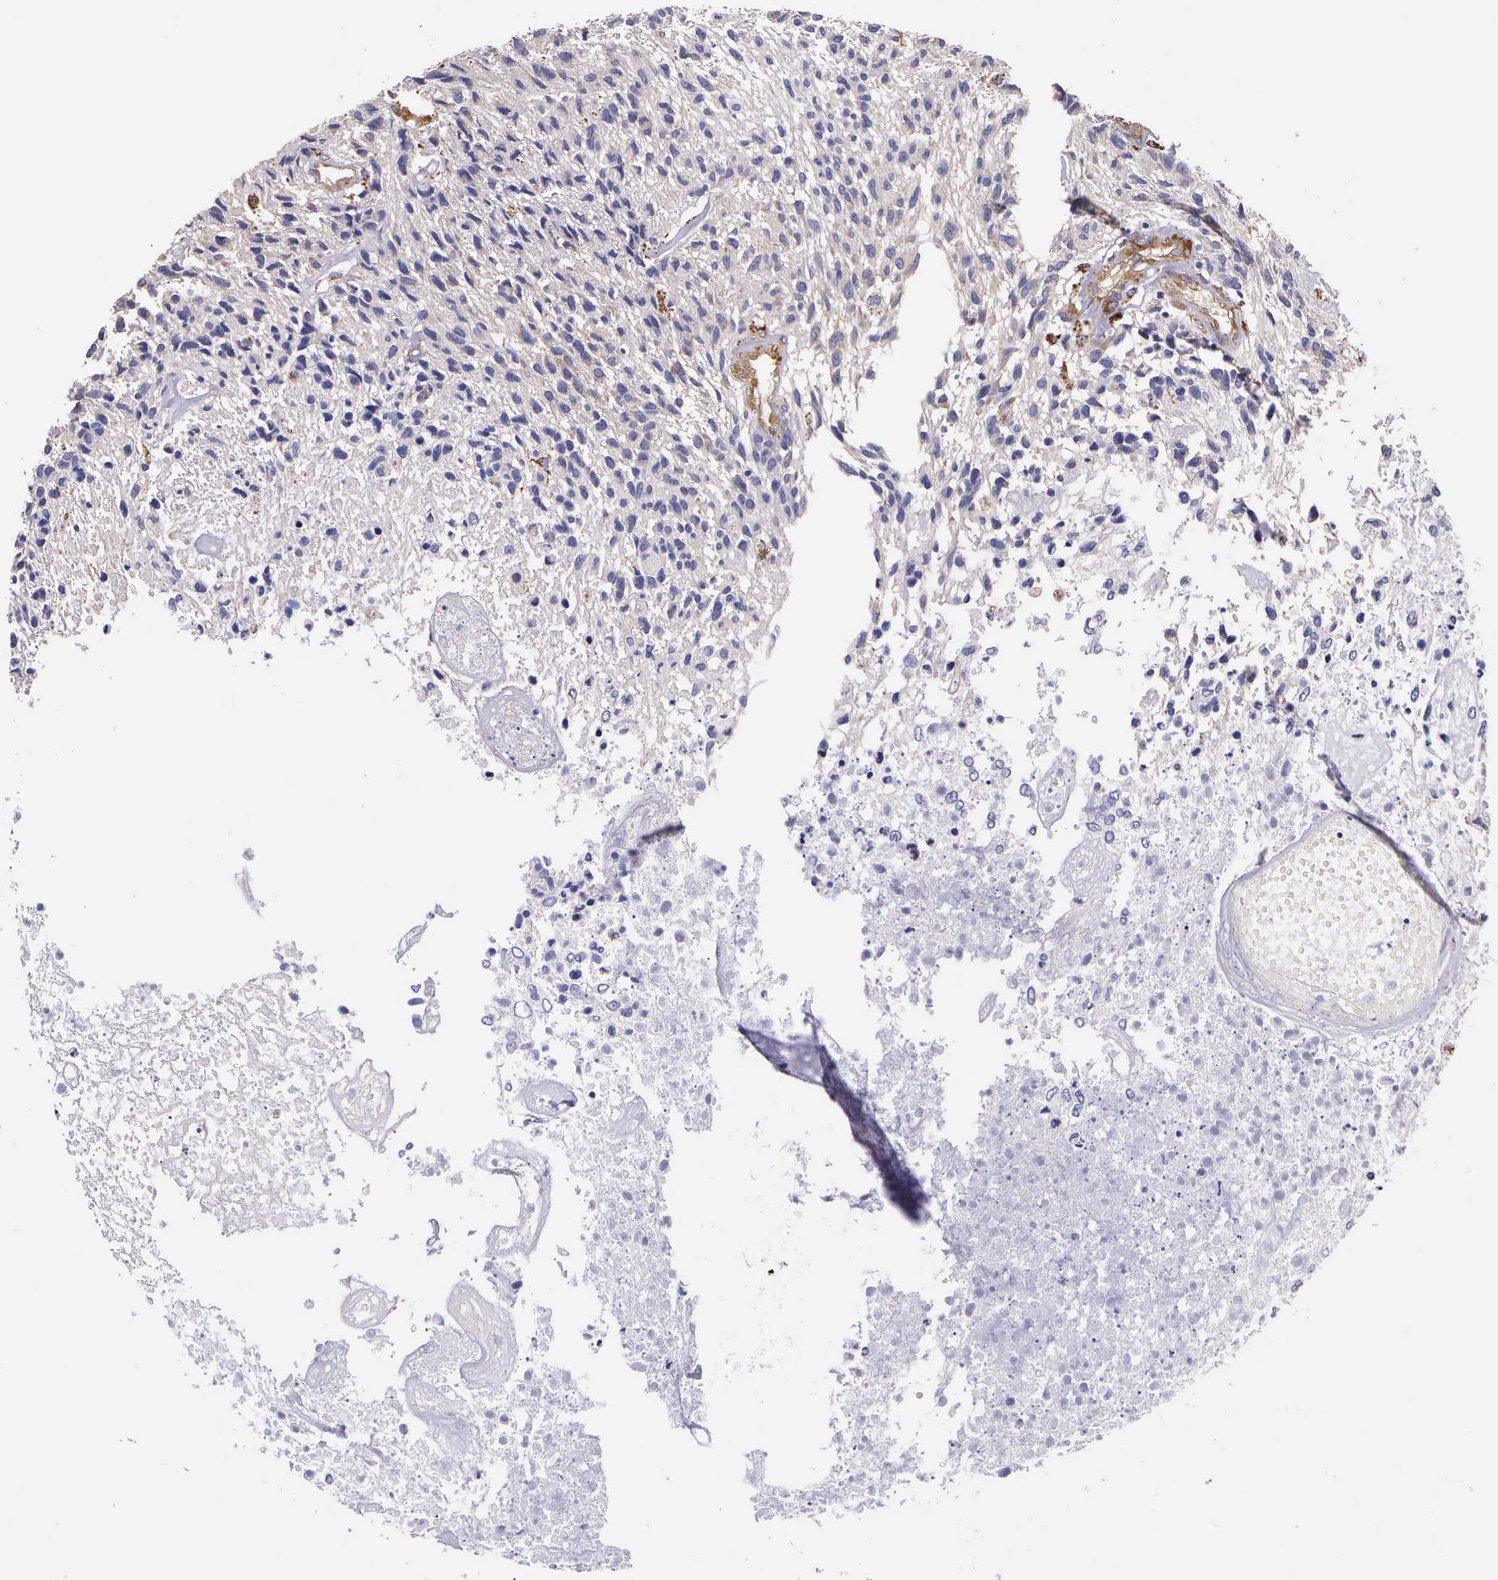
{"staining": {"intensity": "weak", "quantity": "<25%", "location": "cytoplasmic/membranous"}, "tissue": "glioma", "cell_type": "Tumor cells", "image_type": "cancer", "snomed": [{"axis": "morphology", "description": "Glioma, malignant, High grade"}, {"axis": "topography", "description": "Brain"}], "caption": "High power microscopy image of an IHC histopathology image of high-grade glioma (malignant), revealing no significant positivity in tumor cells. Brightfield microscopy of IHC stained with DAB (brown) and hematoxylin (blue), captured at high magnification.", "gene": "BCAR1", "patient": {"sex": "male", "age": 77}}